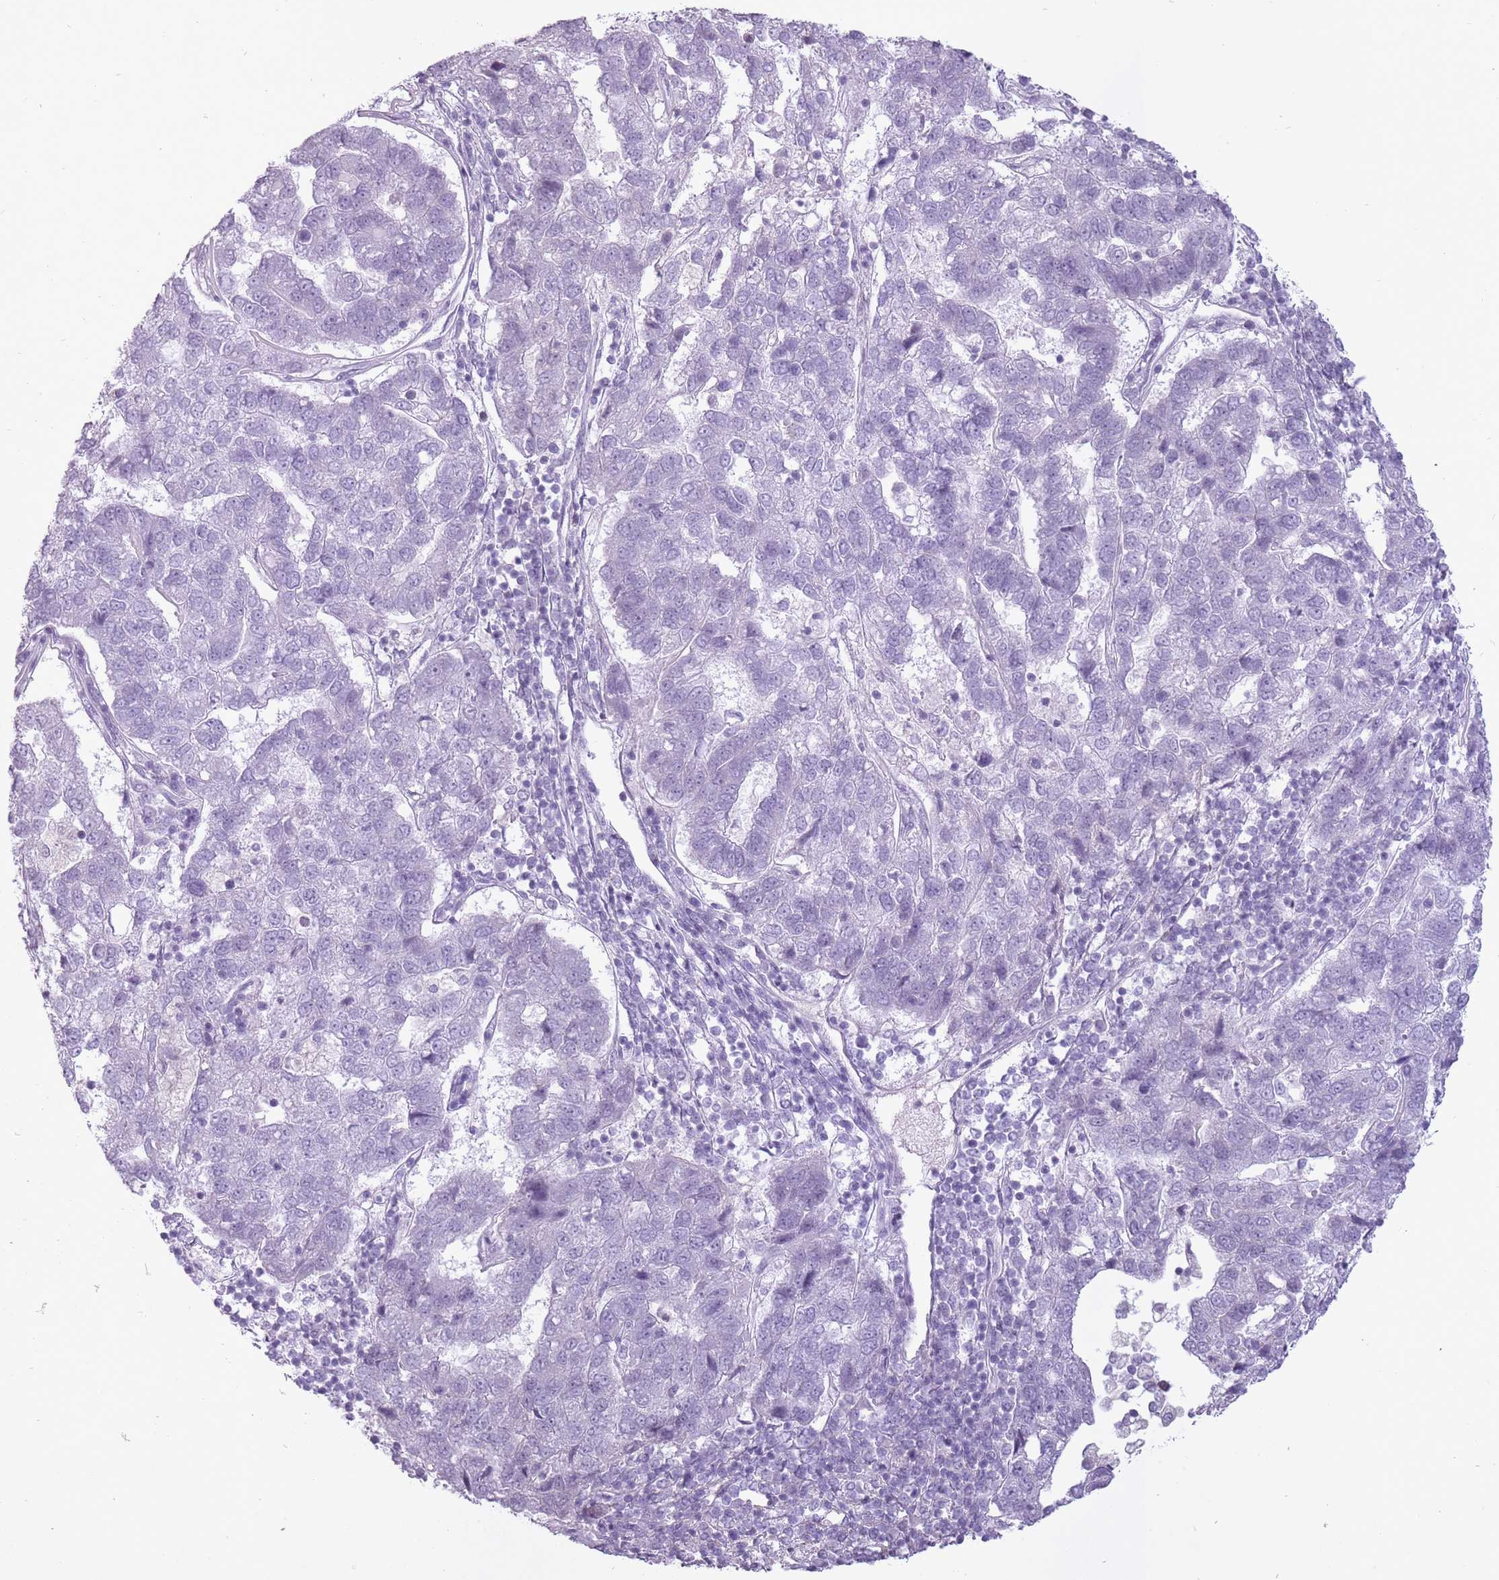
{"staining": {"intensity": "negative", "quantity": "none", "location": "none"}, "tissue": "pancreatic cancer", "cell_type": "Tumor cells", "image_type": "cancer", "snomed": [{"axis": "morphology", "description": "Adenocarcinoma, NOS"}, {"axis": "topography", "description": "Pancreas"}], "caption": "Immunohistochemistry (IHC) of human adenocarcinoma (pancreatic) reveals no positivity in tumor cells.", "gene": "RFX4", "patient": {"sex": "female", "age": 61}}